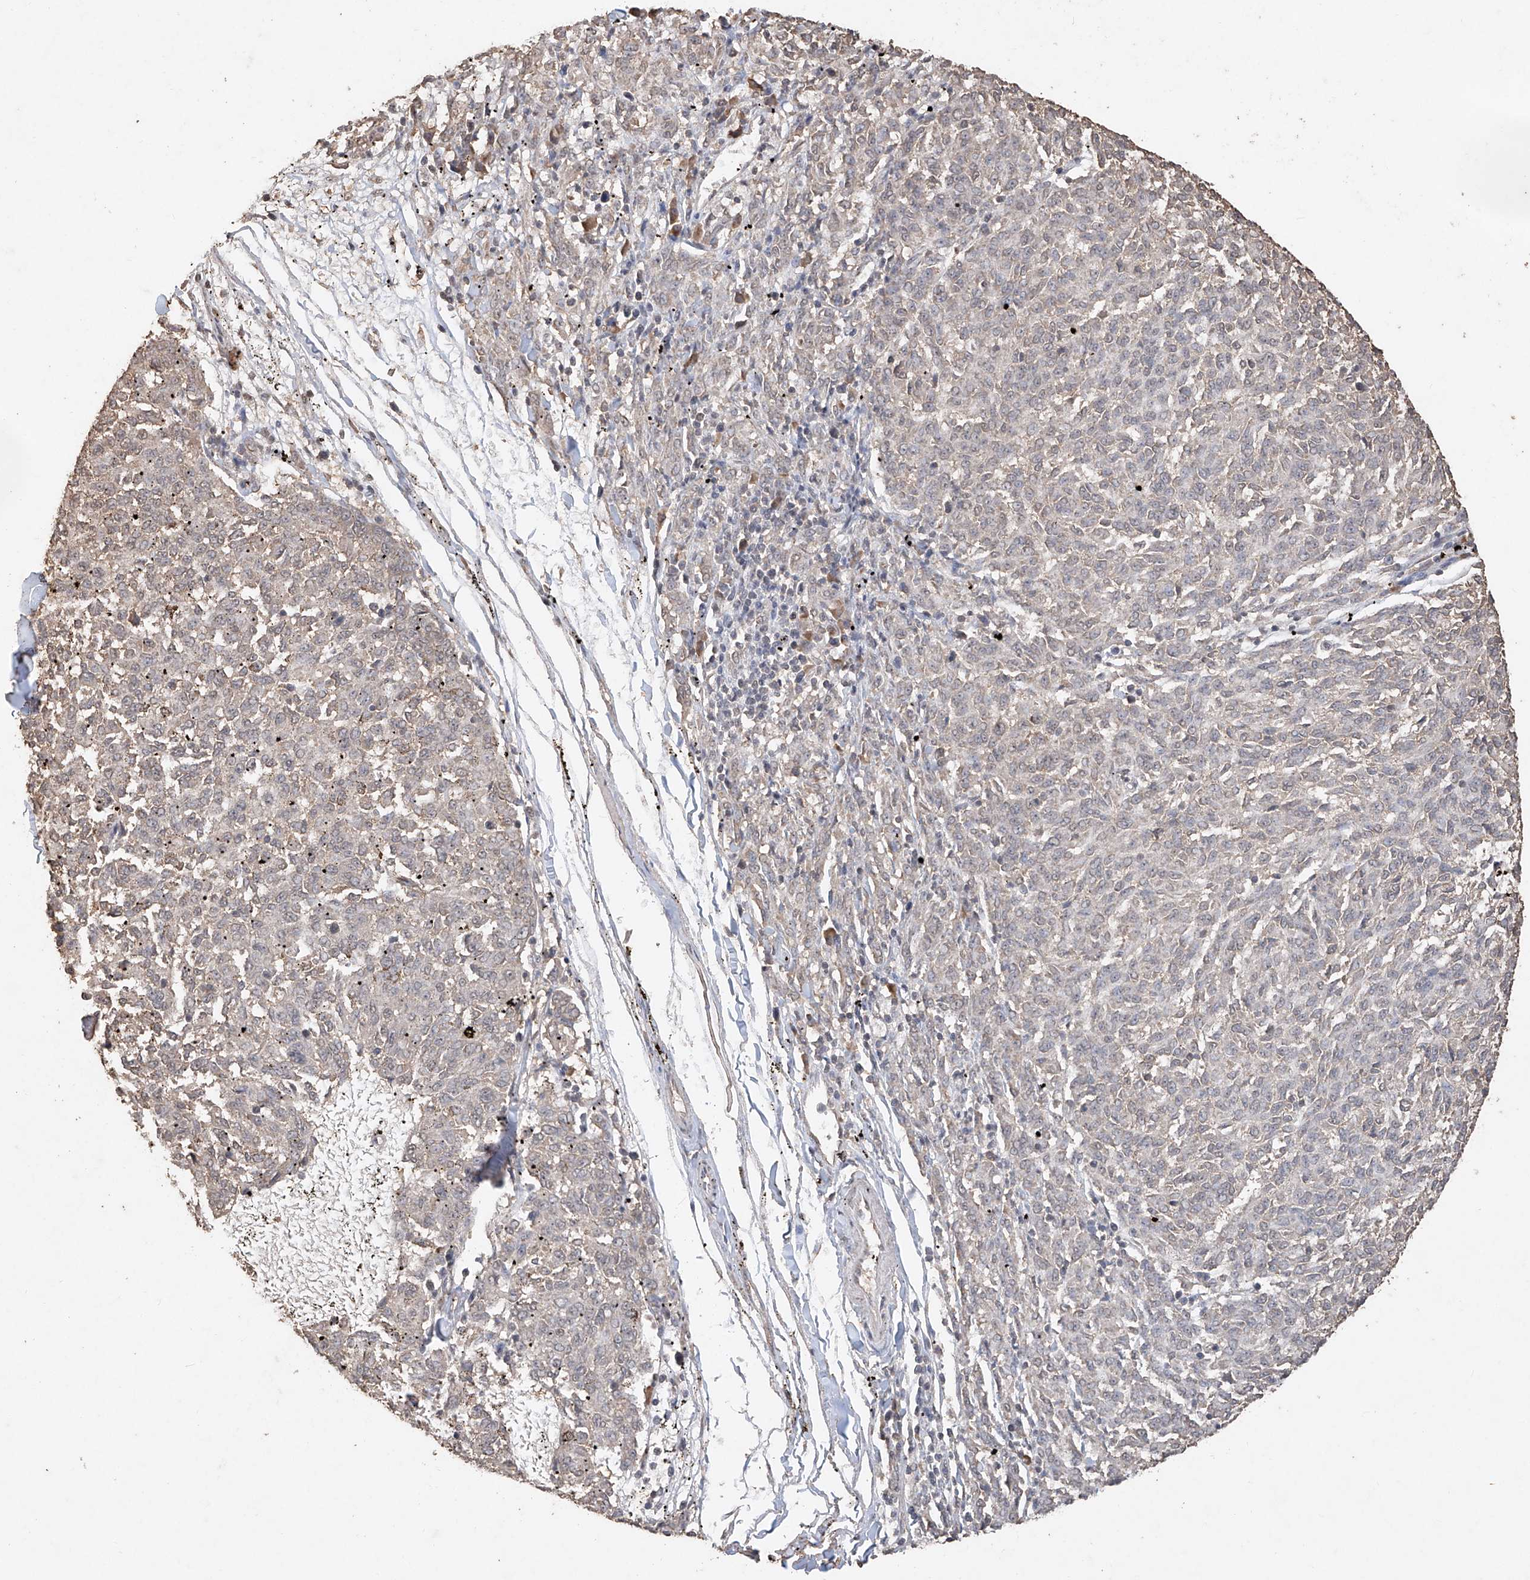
{"staining": {"intensity": "negative", "quantity": "none", "location": "none"}, "tissue": "melanoma", "cell_type": "Tumor cells", "image_type": "cancer", "snomed": [{"axis": "morphology", "description": "Malignant melanoma, NOS"}, {"axis": "topography", "description": "Skin"}], "caption": "Tumor cells are negative for protein expression in human melanoma.", "gene": "ELOVL1", "patient": {"sex": "female", "age": 72}}